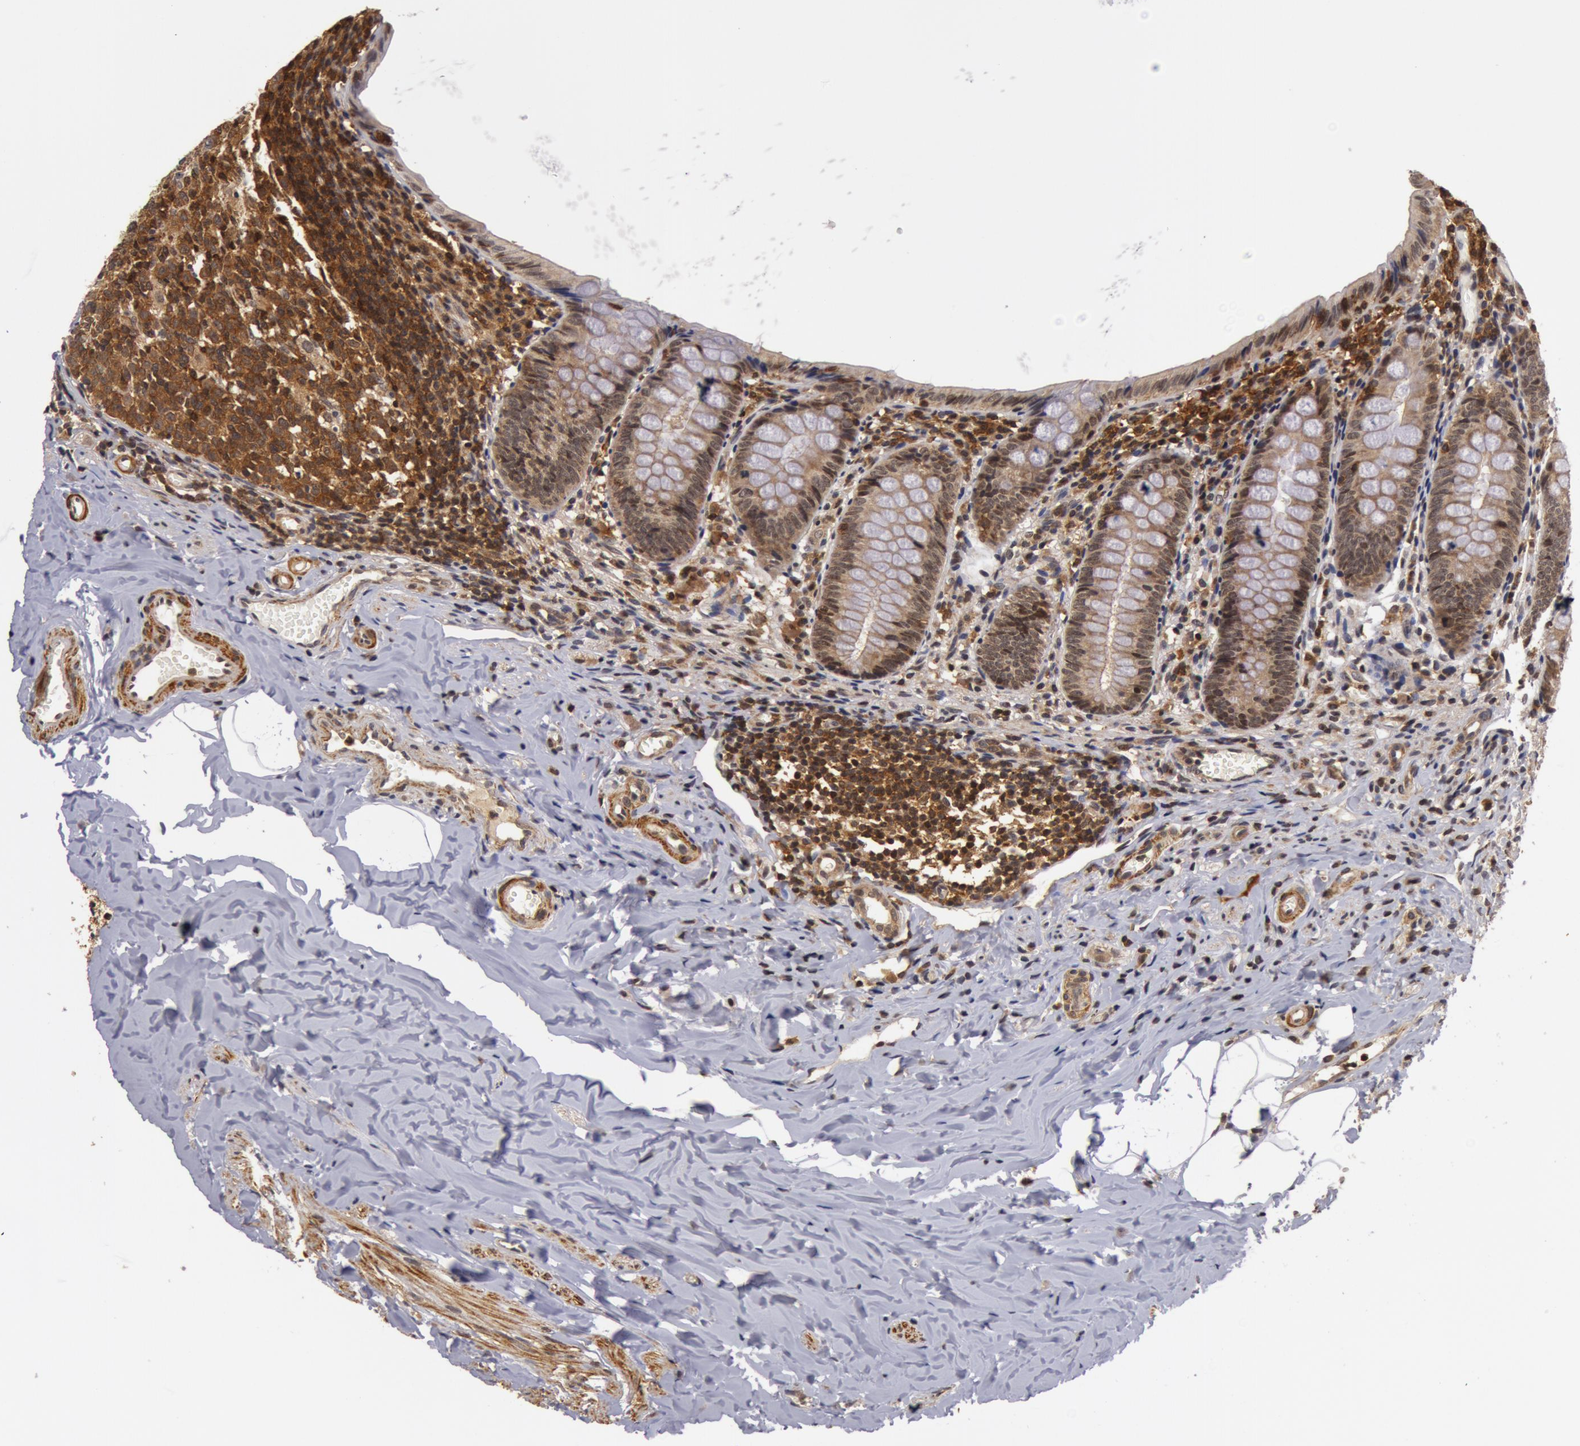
{"staining": {"intensity": "weak", "quantity": "25%-75%", "location": "nuclear"}, "tissue": "appendix", "cell_type": "Glandular cells", "image_type": "normal", "snomed": [{"axis": "morphology", "description": "Normal tissue, NOS"}, {"axis": "topography", "description": "Appendix"}], "caption": "A histopathology image of human appendix stained for a protein reveals weak nuclear brown staining in glandular cells. (Stains: DAB in brown, nuclei in blue, Microscopy: brightfield microscopy at high magnification).", "gene": "ZNF350", "patient": {"sex": "female", "age": 17}}